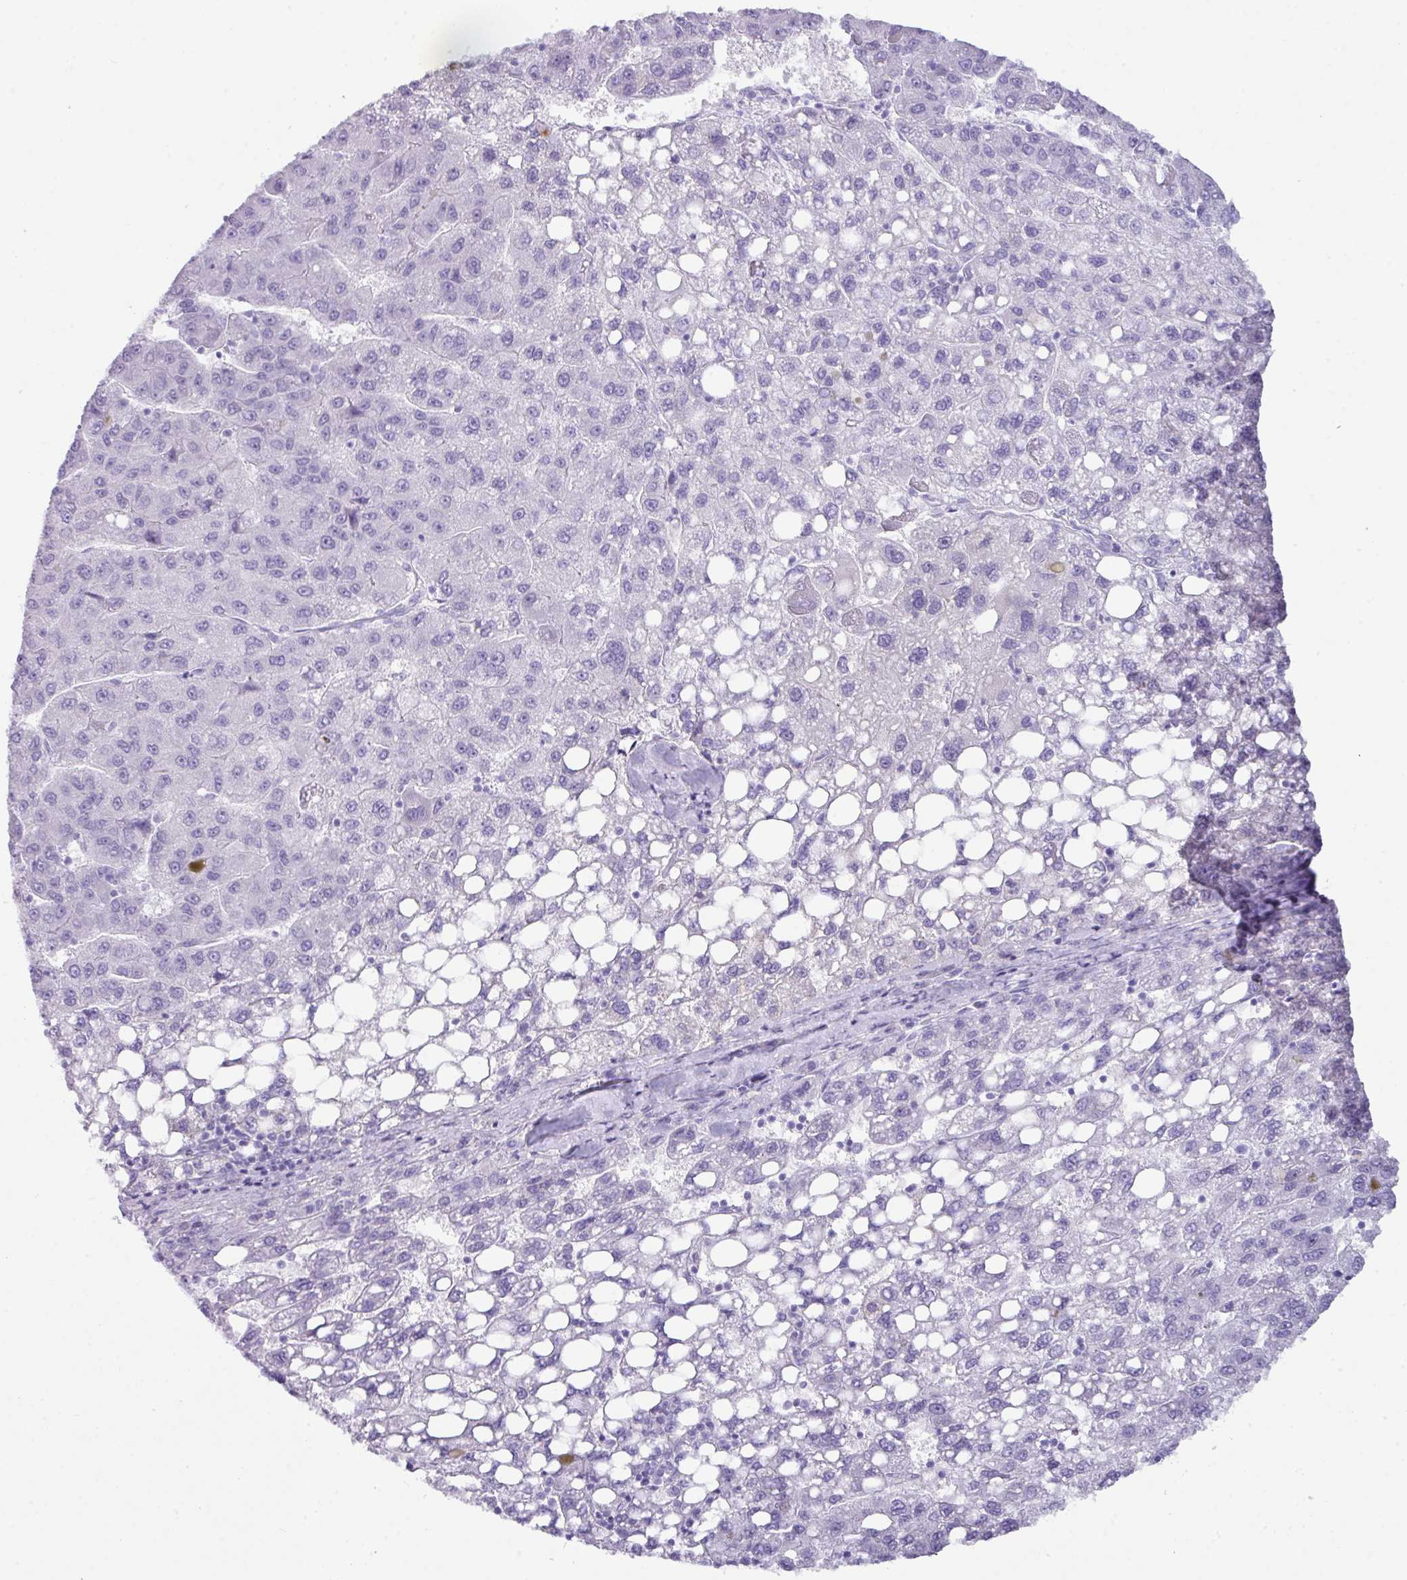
{"staining": {"intensity": "negative", "quantity": "none", "location": "none"}, "tissue": "liver cancer", "cell_type": "Tumor cells", "image_type": "cancer", "snomed": [{"axis": "morphology", "description": "Carcinoma, Hepatocellular, NOS"}, {"axis": "topography", "description": "Liver"}], "caption": "Immunohistochemical staining of hepatocellular carcinoma (liver) demonstrates no significant expression in tumor cells.", "gene": "NCCRP1", "patient": {"sex": "female", "age": 82}}